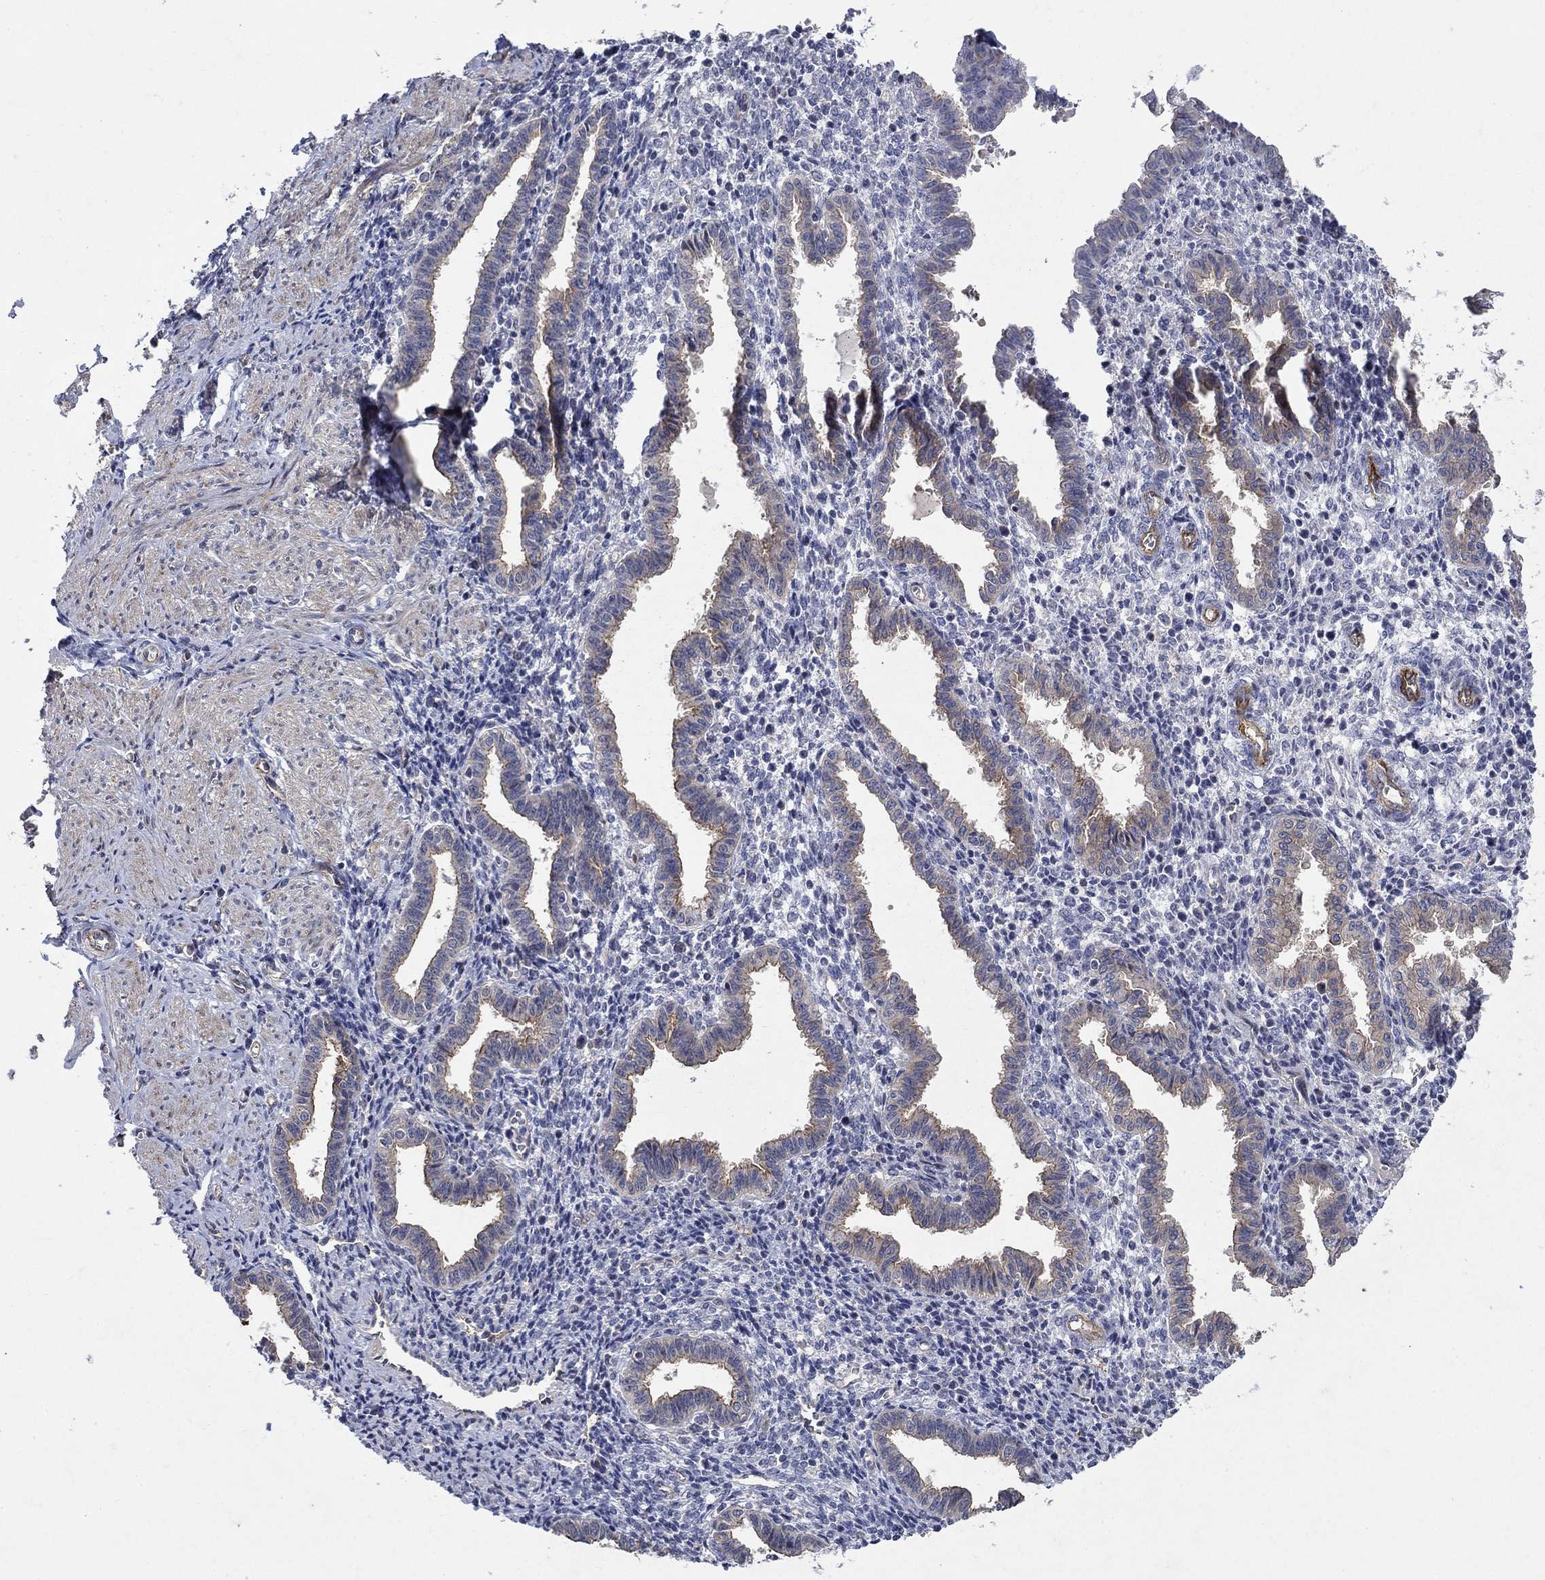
{"staining": {"intensity": "negative", "quantity": "none", "location": "none"}, "tissue": "endometrium", "cell_type": "Cells in endometrial stroma", "image_type": "normal", "snomed": [{"axis": "morphology", "description": "Normal tissue, NOS"}, {"axis": "topography", "description": "Endometrium"}], "caption": "This photomicrograph is of unremarkable endometrium stained with immunohistochemistry (IHC) to label a protein in brown with the nuclei are counter-stained blue. There is no expression in cells in endometrial stroma.", "gene": "SLC7A1", "patient": {"sex": "female", "age": 37}}